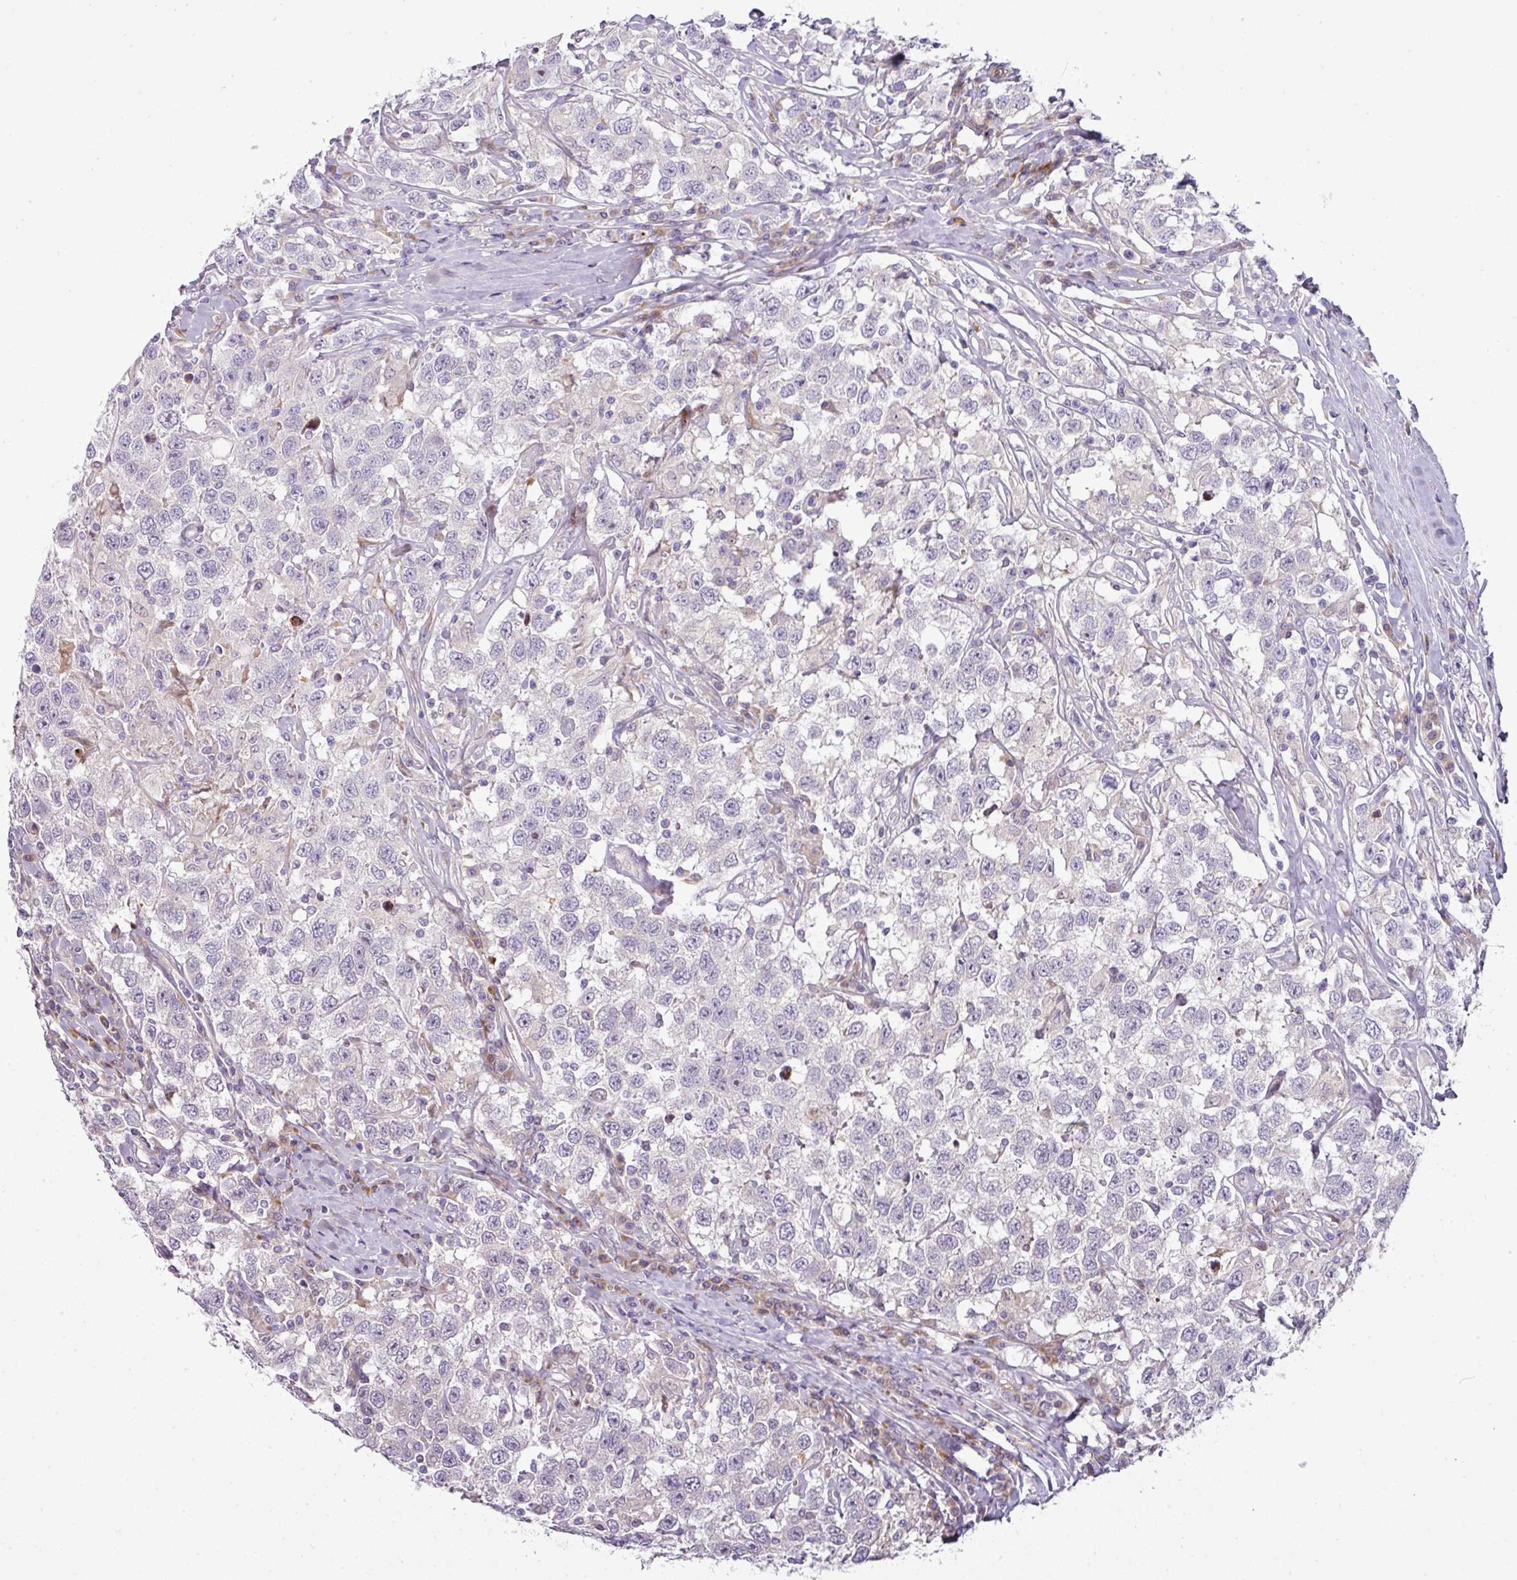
{"staining": {"intensity": "negative", "quantity": "none", "location": "none"}, "tissue": "testis cancer", "cell_type": "Tumor cells", "image_type": "cancer", "snomed": [{"axis": "morphology", "description": "Seminoma, NOS"}, {"axis": "topography", "description": "Testis"}], "caption": "Immunohistochemistry photomicrograph of human testis seminoma stained for a protein (brown), which exhibits no expression in tumor cells. (Stains: DAB IHC with hematoxylin counter stain, Microscopy: brightfield microscopy at high magnification).", "gene": "ATP6V1F", "patient": {"sex": "male", "age": 41}}